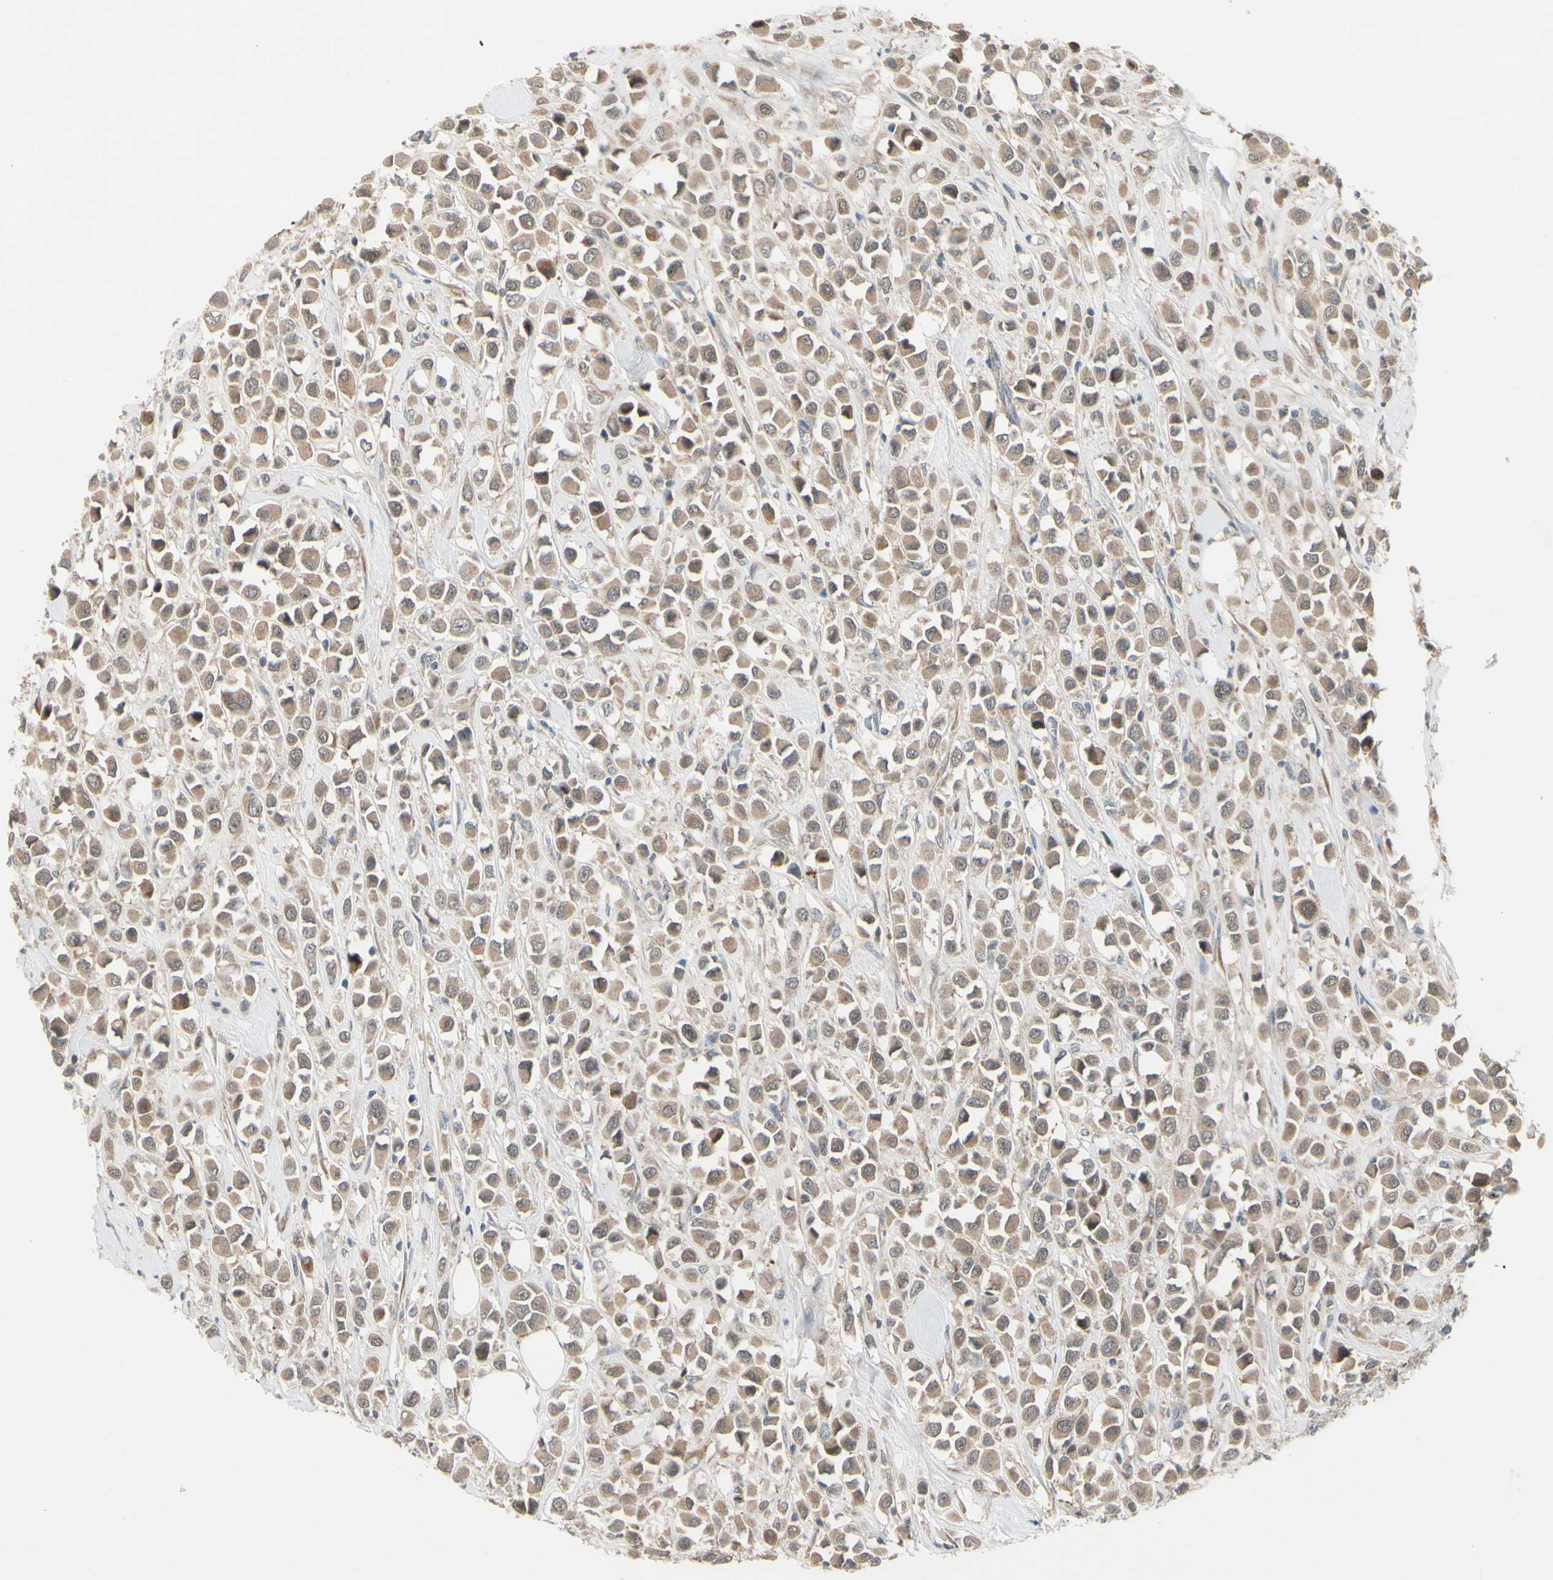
{"staining": {"intensity": "weak", "quantity": ">75%", "location": "cytoplasmic/membranous"}, "tissue": "breast cancer", "cell_type": "Tumor cells", "image_type": "cancer", "snomed": [{"axis": "morphology", "description": "Duct carcinoma"}, {"axis": "topography", "description": "Breast"}], "caption": "Protein expression analysis of breast cancer shows weak cytoplasmic/membranous staining in about >75% of tumor cells. (DAB (3,3'-diaminobenzidine) IHC, brown staining for protein, blue staining for nuclei).", "gene": "FHDC1", "patient": {"sex": "female", "age": 61}}